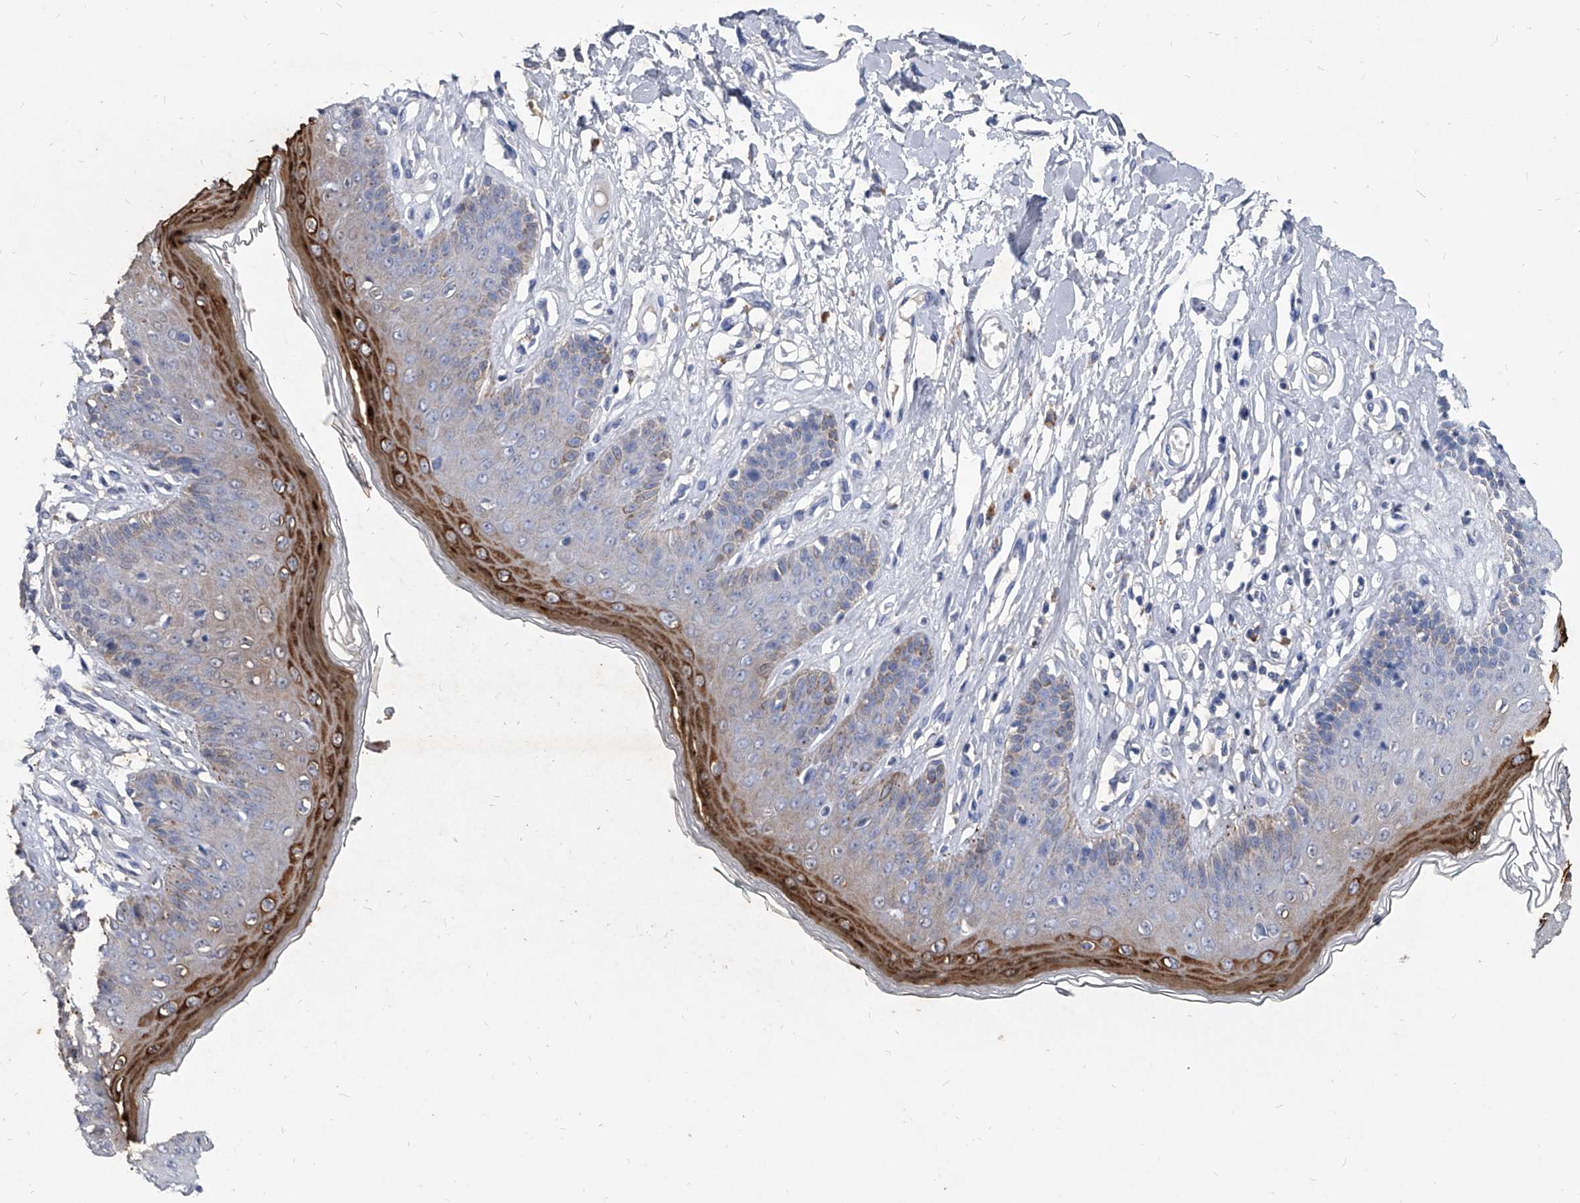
{"staining": {"intensity": "strong", "quantity": "<25%", "location": "cytoplasmic/membranous"}, "tissue": "skin", "cell_type": "Epidermal cells", "image_type": "normal", "snomed": [{"axis": "morphology", "description": "Normal tissue, NOS"}, {"axis": "morphology", "description": "Squamous cell carcinoma, NOS"}, {"axis": "topography", "description": "Vulva"}], "caption": "Protein staining displays strong cytoplasmic/membranous expression in approximately <25% of epidermal cells in benign skin. The staining was performed using DAB, with brown indicating positive protein expression. Nuclei are stained blue with hematoxylin.", "gene": "BCAS1", "patient": {"sex": "female", "age": 85}}